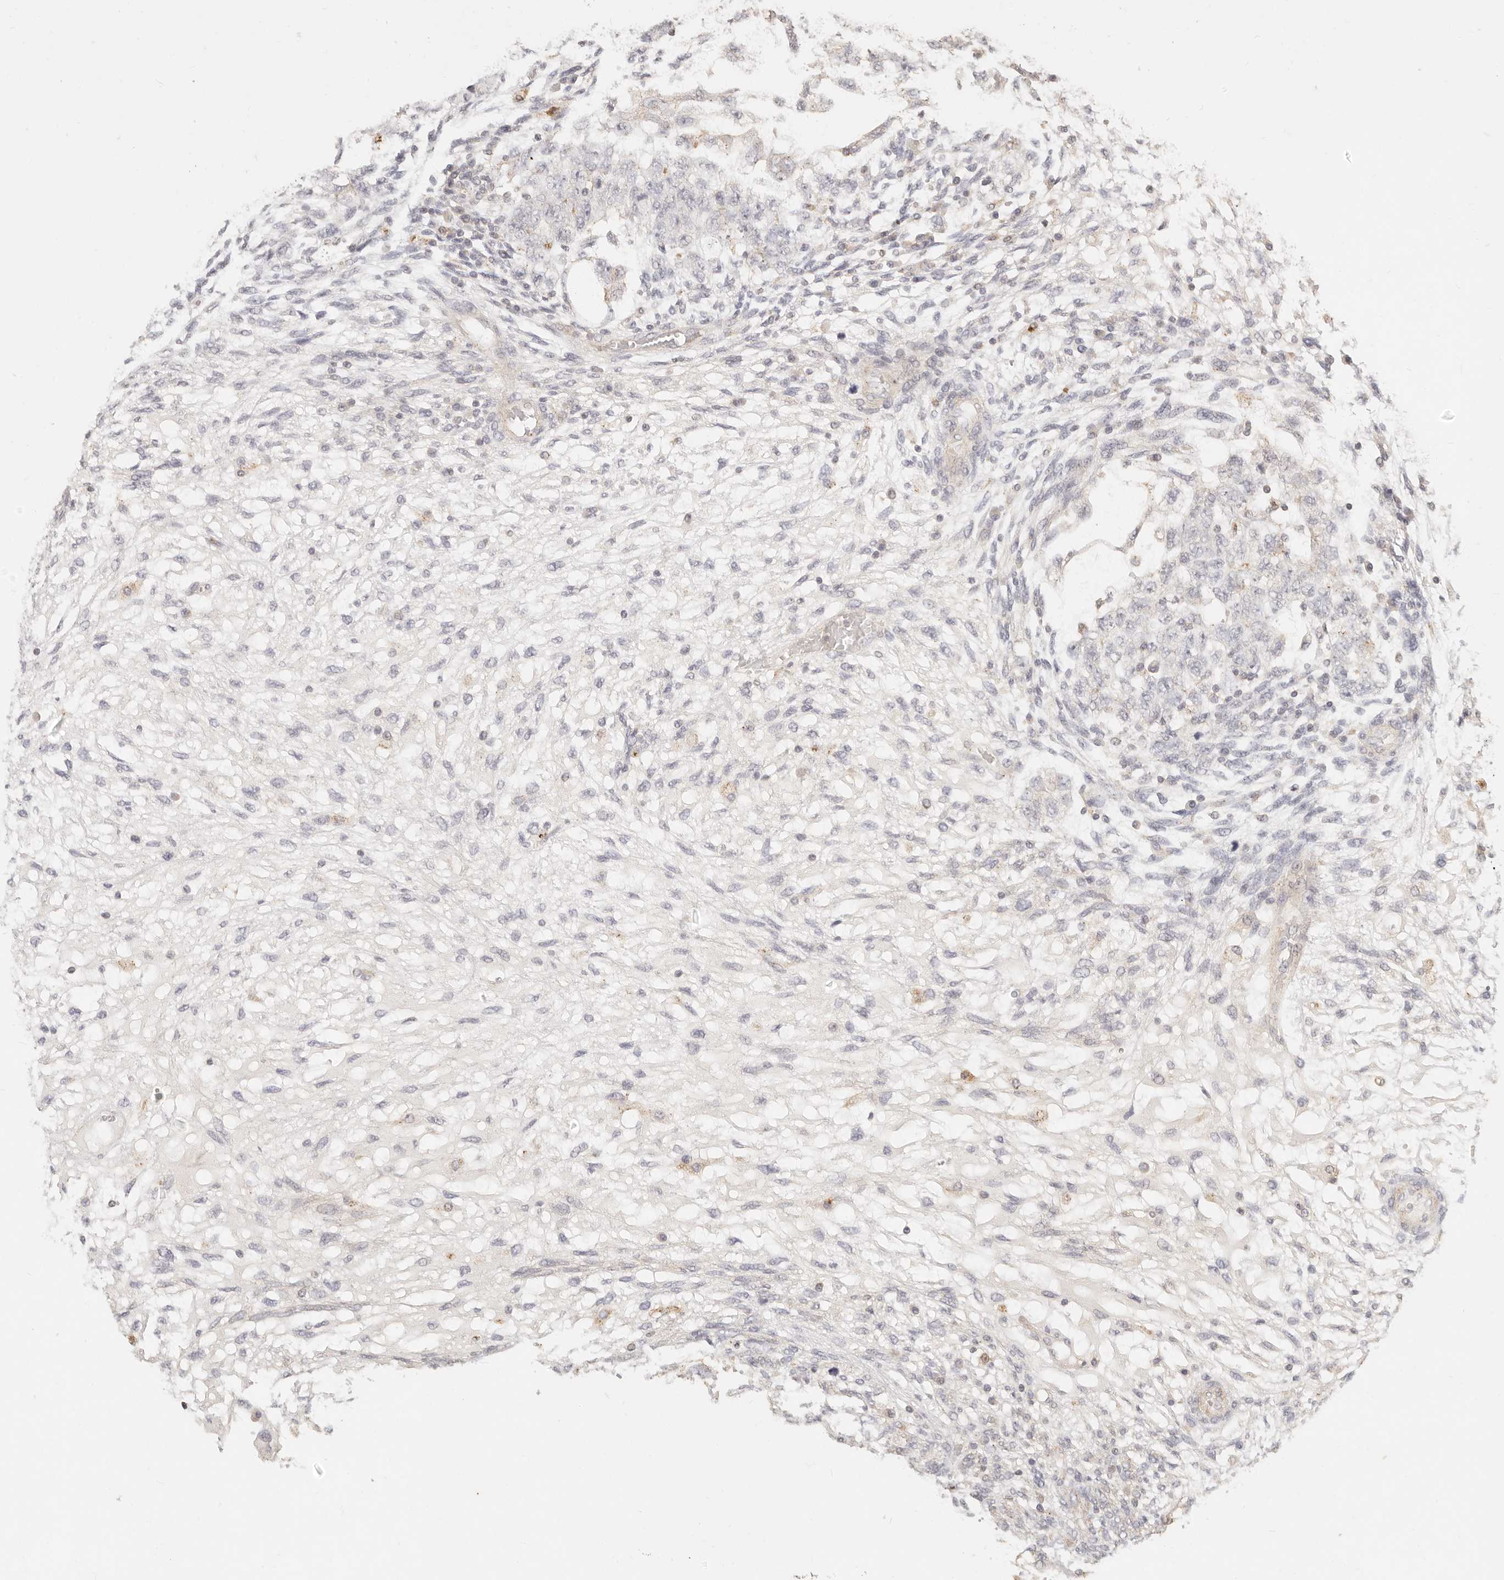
{"staining": {"intensity": "weak", "quantity": "<25%", "location": "cytoplasmic/membranous"}, "tissue": "testis cancer", "cell_type": "Tumor cells", "image_type": "cancer", "snomed": [{"axis": "morphology", "description": "Normal tissue, NOS"}, {"axis": "morphology", "description": "Carcinoma, Embryonal, NOS"}, {"axis": "topography", "description": "Testis"}], "caption": "IHC histopathology image of testis embryonal carcinoma stained for a protein (brown), which displays no staining in tumor cells.", "gene": "CNMD", "patient": {"sex": "male", "age": 36}}